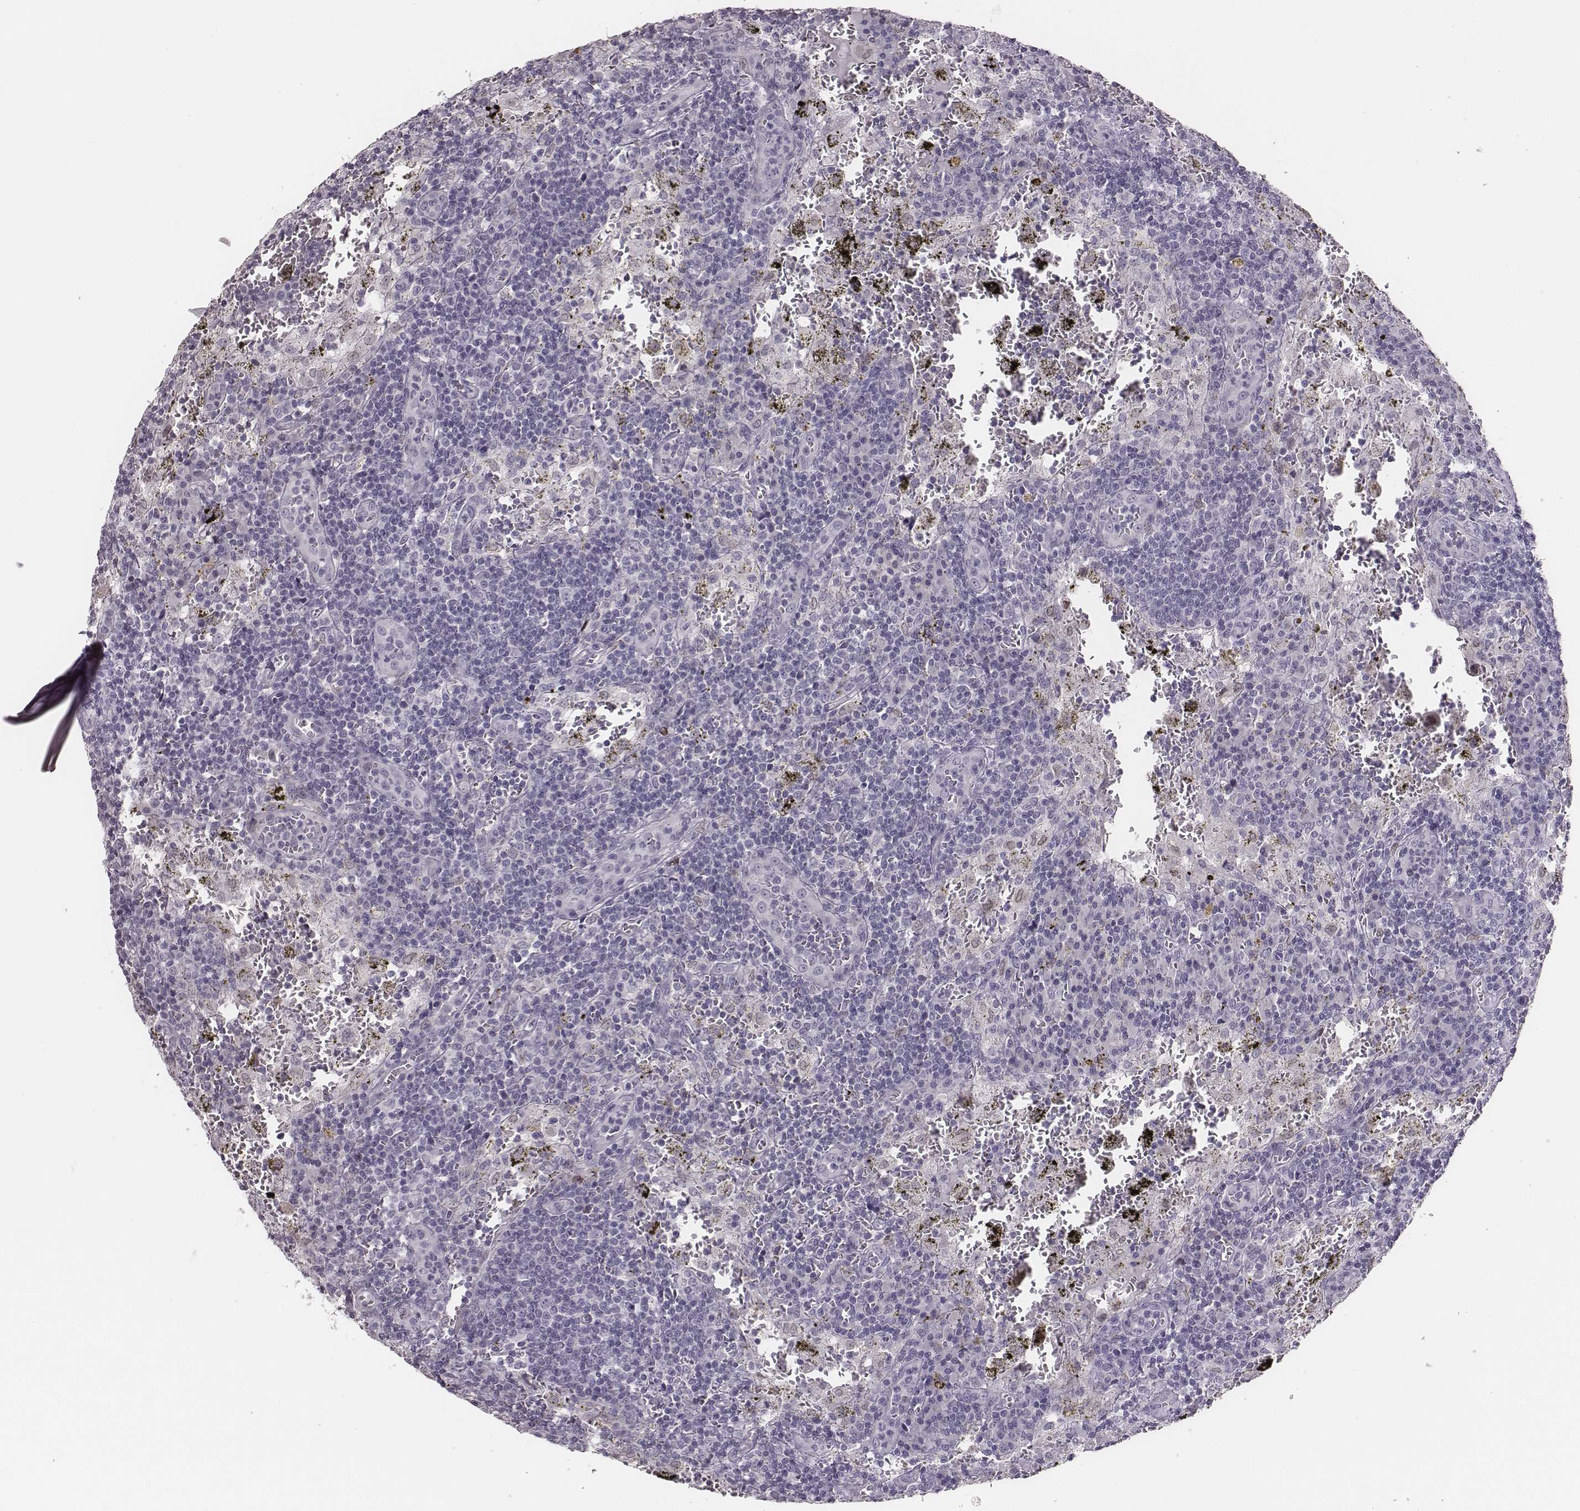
{"staining": {"intensity": "negative", "quantity": "none", "location": "none"}, "tissue": "lymph node", "cell_type": "Germinal center cells", "image_type": "normal", "snomed": [{"axis": "morphology", "description": "Normal tissue, NOS"}, {"axis": "topography", "description": "Lymph node"}], "caption": "A micrograph of lymph node stained for a protein reveals no brown staining in germinal center cells. (Brightfield microscopy of DAB IHC at high magnification).", "gene": "ADGRF4", "patient": {"sex": "male", "age": 62}}